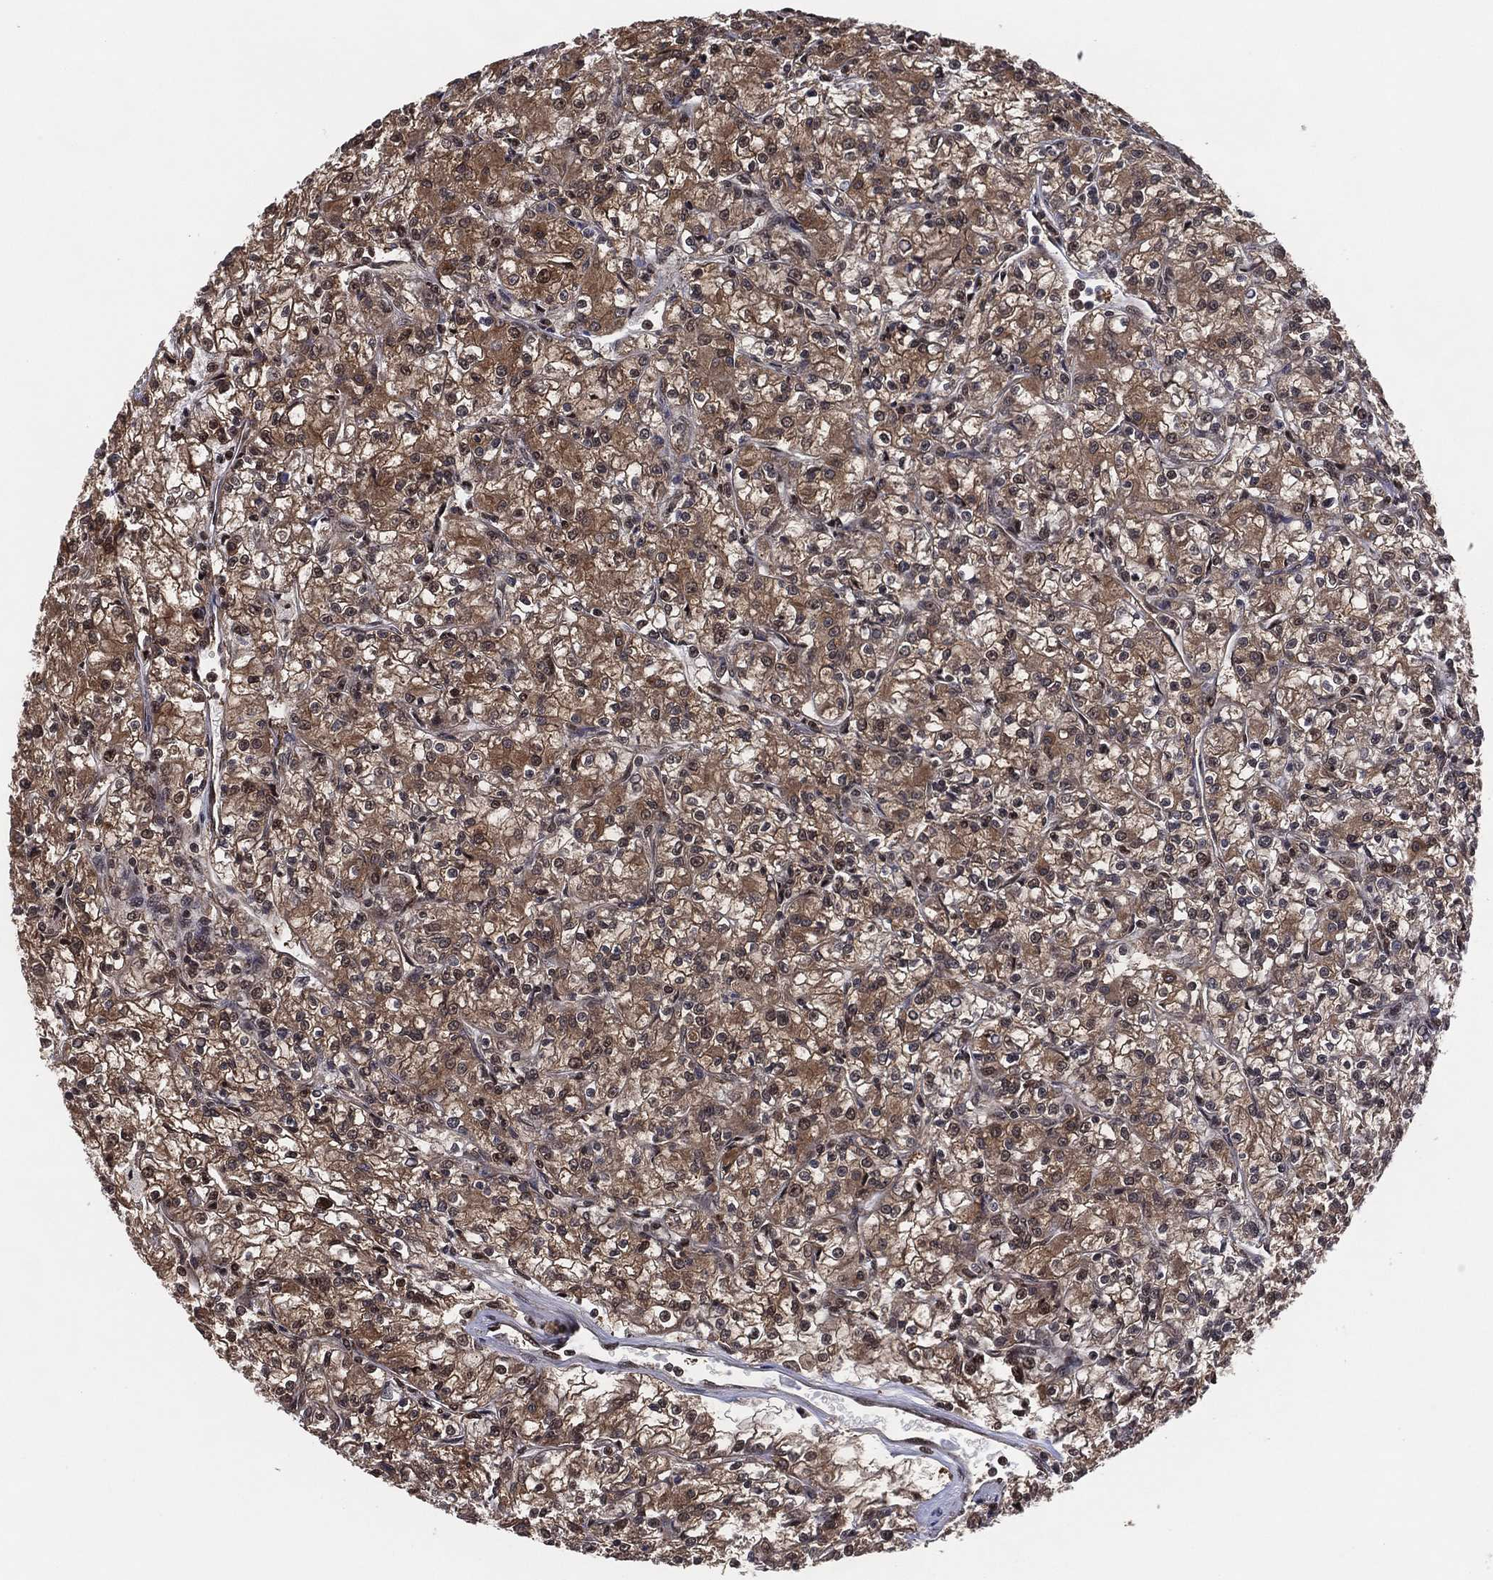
{"staining": {"intensity": "strong", "quantity": ">75%", "location": "cytoplasmic/membranous,nuclear"}, "tissue": "renal cancer", "cell_type": "Tumor cells", "image_type": "cancer", "snomed": [{"axis": "morphology", "description": "Adenocarcinoma, NOS"}, {"axis": "topography", "description": "Kidney"}], "caption": "A histopathology image of renal cancer (adenocarcinoma) stained for a protein displays strong cytoplasmic/membranous and nuclear brown staining in tumor cells.", "gene": "ICOSLG", "patient": {"sex": "female", "age": 59}}